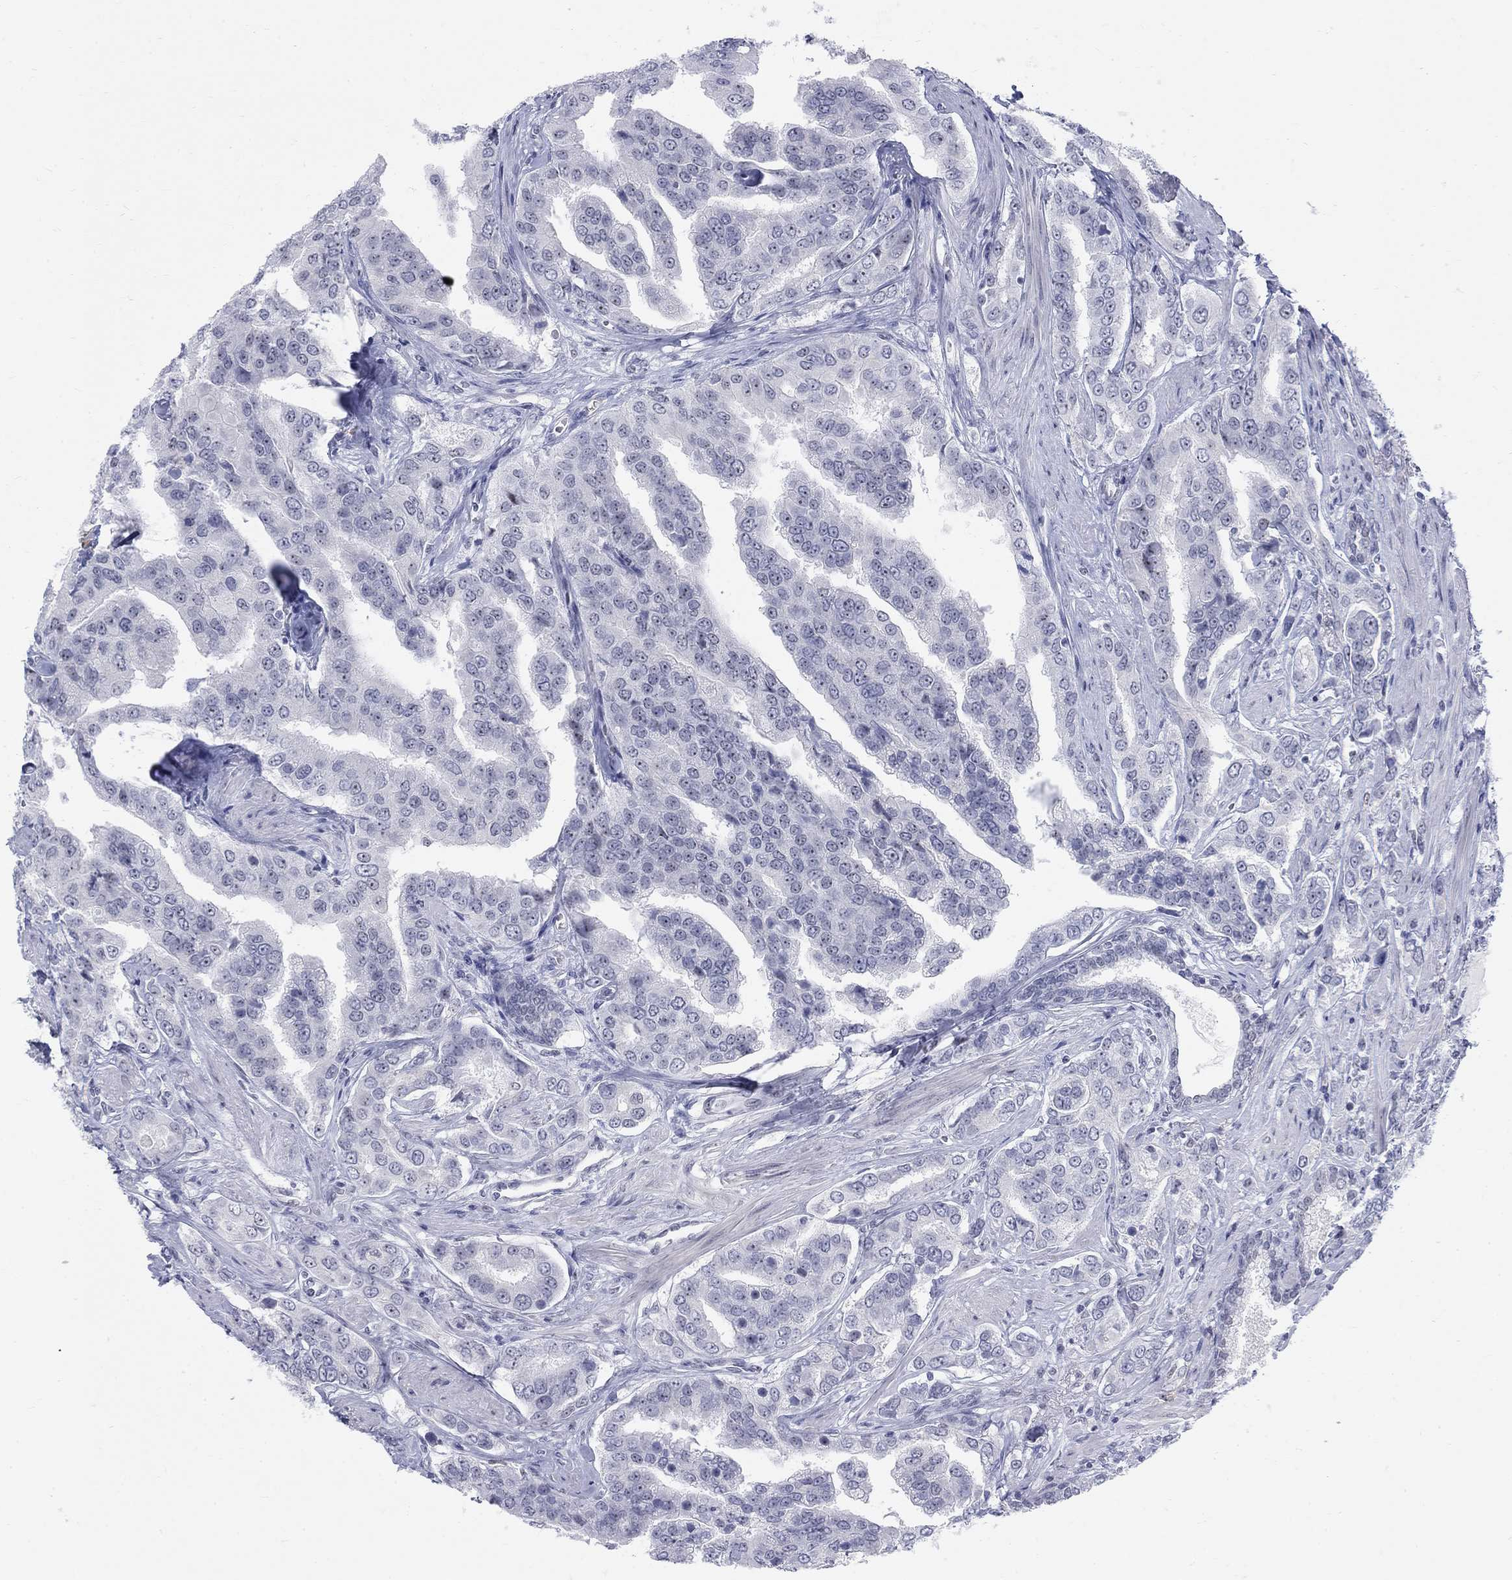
{"staining": {"intensity": "negative", "quantity": "none", "location": "none"}, "tissue": "prostate cancer", "cell_type": "Tumor cells", "image_type": "cancer", "snomed": [{"axis": "morphology", "description": "Adenocarcinoma, NOS"}, {"axis": "topography", "description": "Prostate and seminal vesicle, NOS"}, {"axis": "topography", "description": "Prostate"}], "caption": "A micrograph of prostate cancer stained for a protein shows no brown staining in tumor cells. (DAB IHC with hematoxylin counter stain).", "gene": "DMTN", "patient": {"sex": "male", "age": 69}}